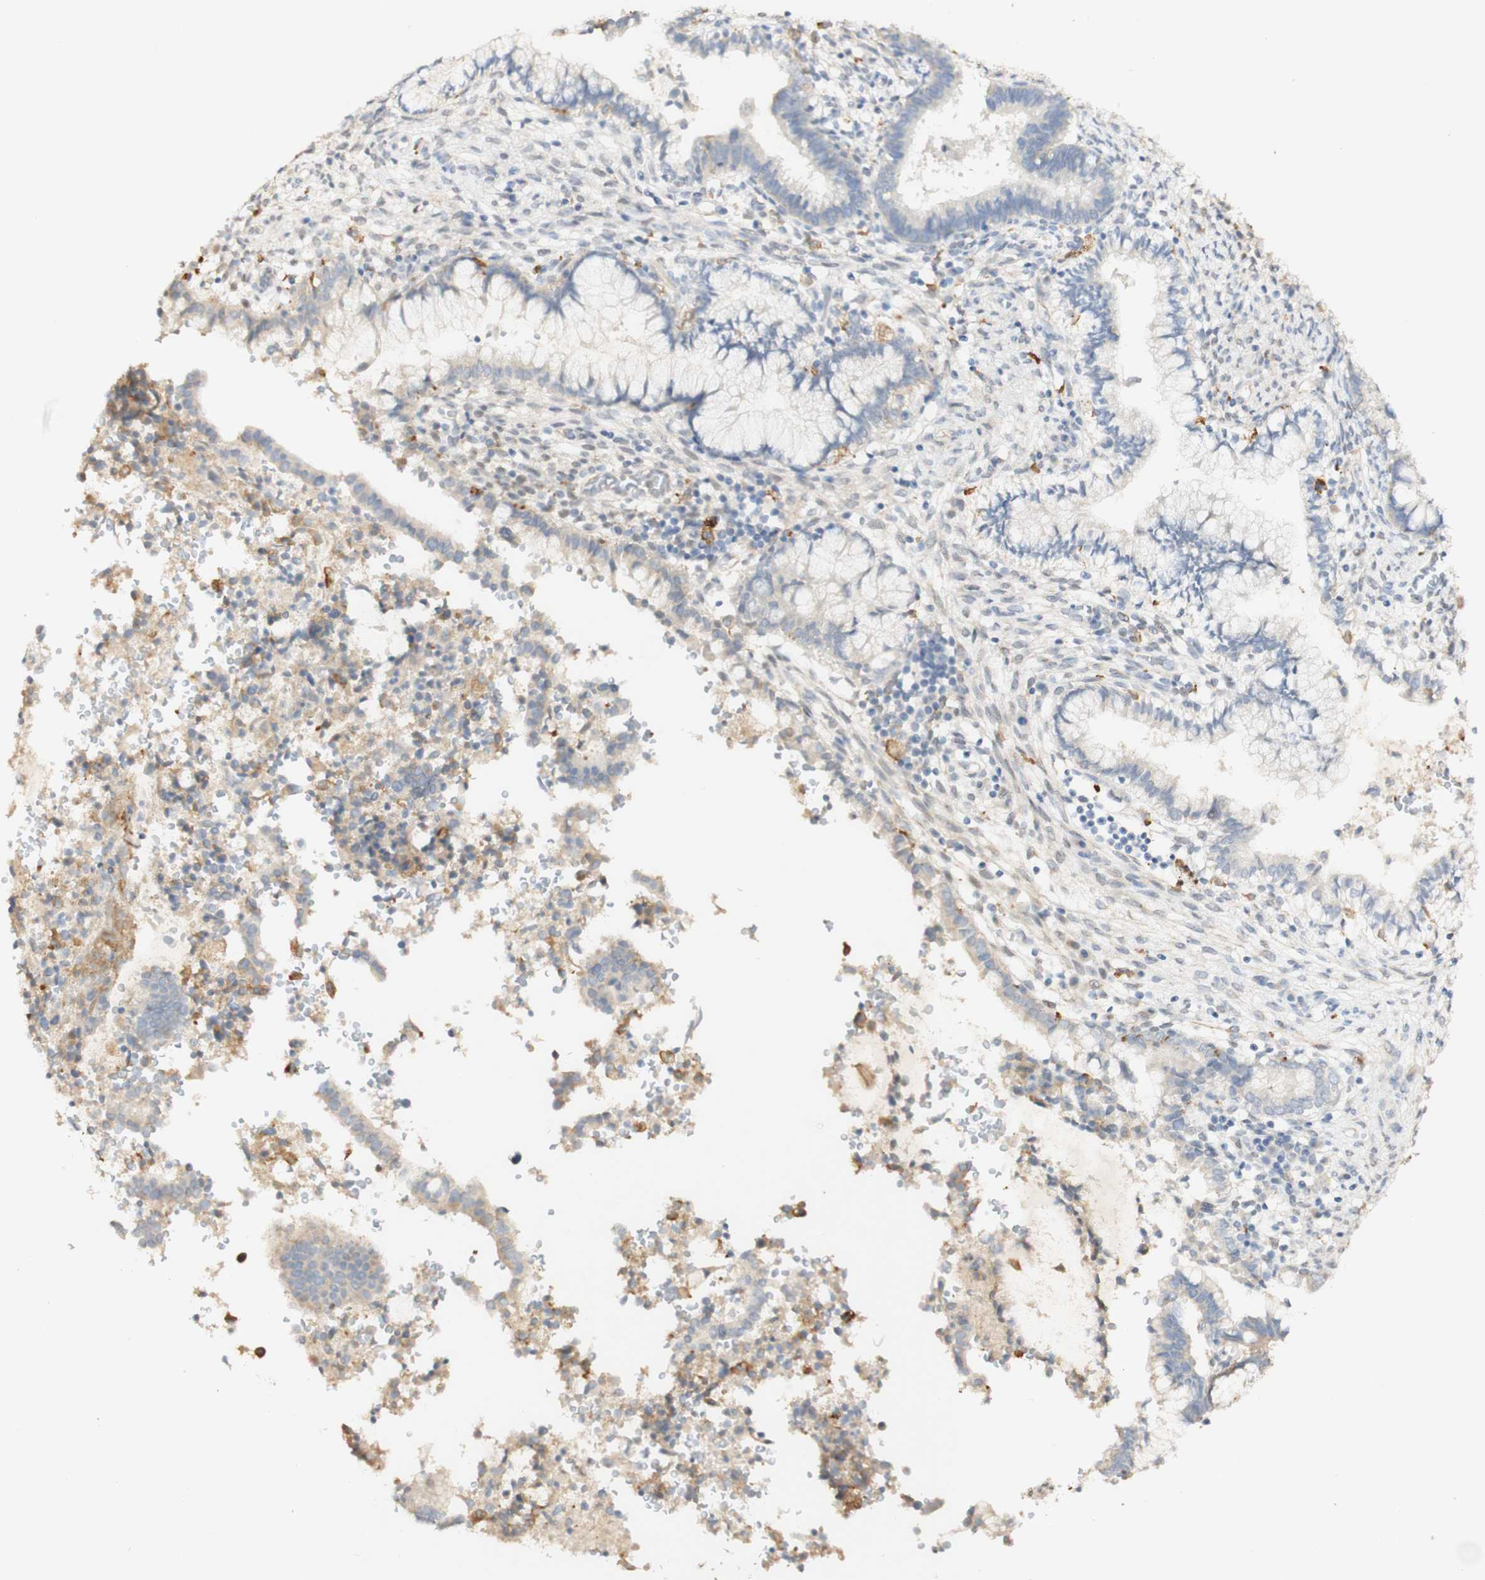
{"staining": {"intensity": "weak", "quantity": "<25%", "location": "cytoplasmic/membranous"}, "tissue": "cervical cancer", "cell_type": "Tumor cells", "image_type": "cancer", "snomed": [{"axis": "morphology", "description": "Adenocarcinoma, NOS"}, {"axis": "topography", "description": "Cervix"}], "caption": "High power microscopy image of an immunohistochemistry photomicrograph of adenocarcinoma (cervical), revealing no significant staining in tumor cells. (Immunohistochemistry, brightfield microscopy, high magnification).", "gene": "FCGRT", "patient": {"sex": "female", "age": 44}}